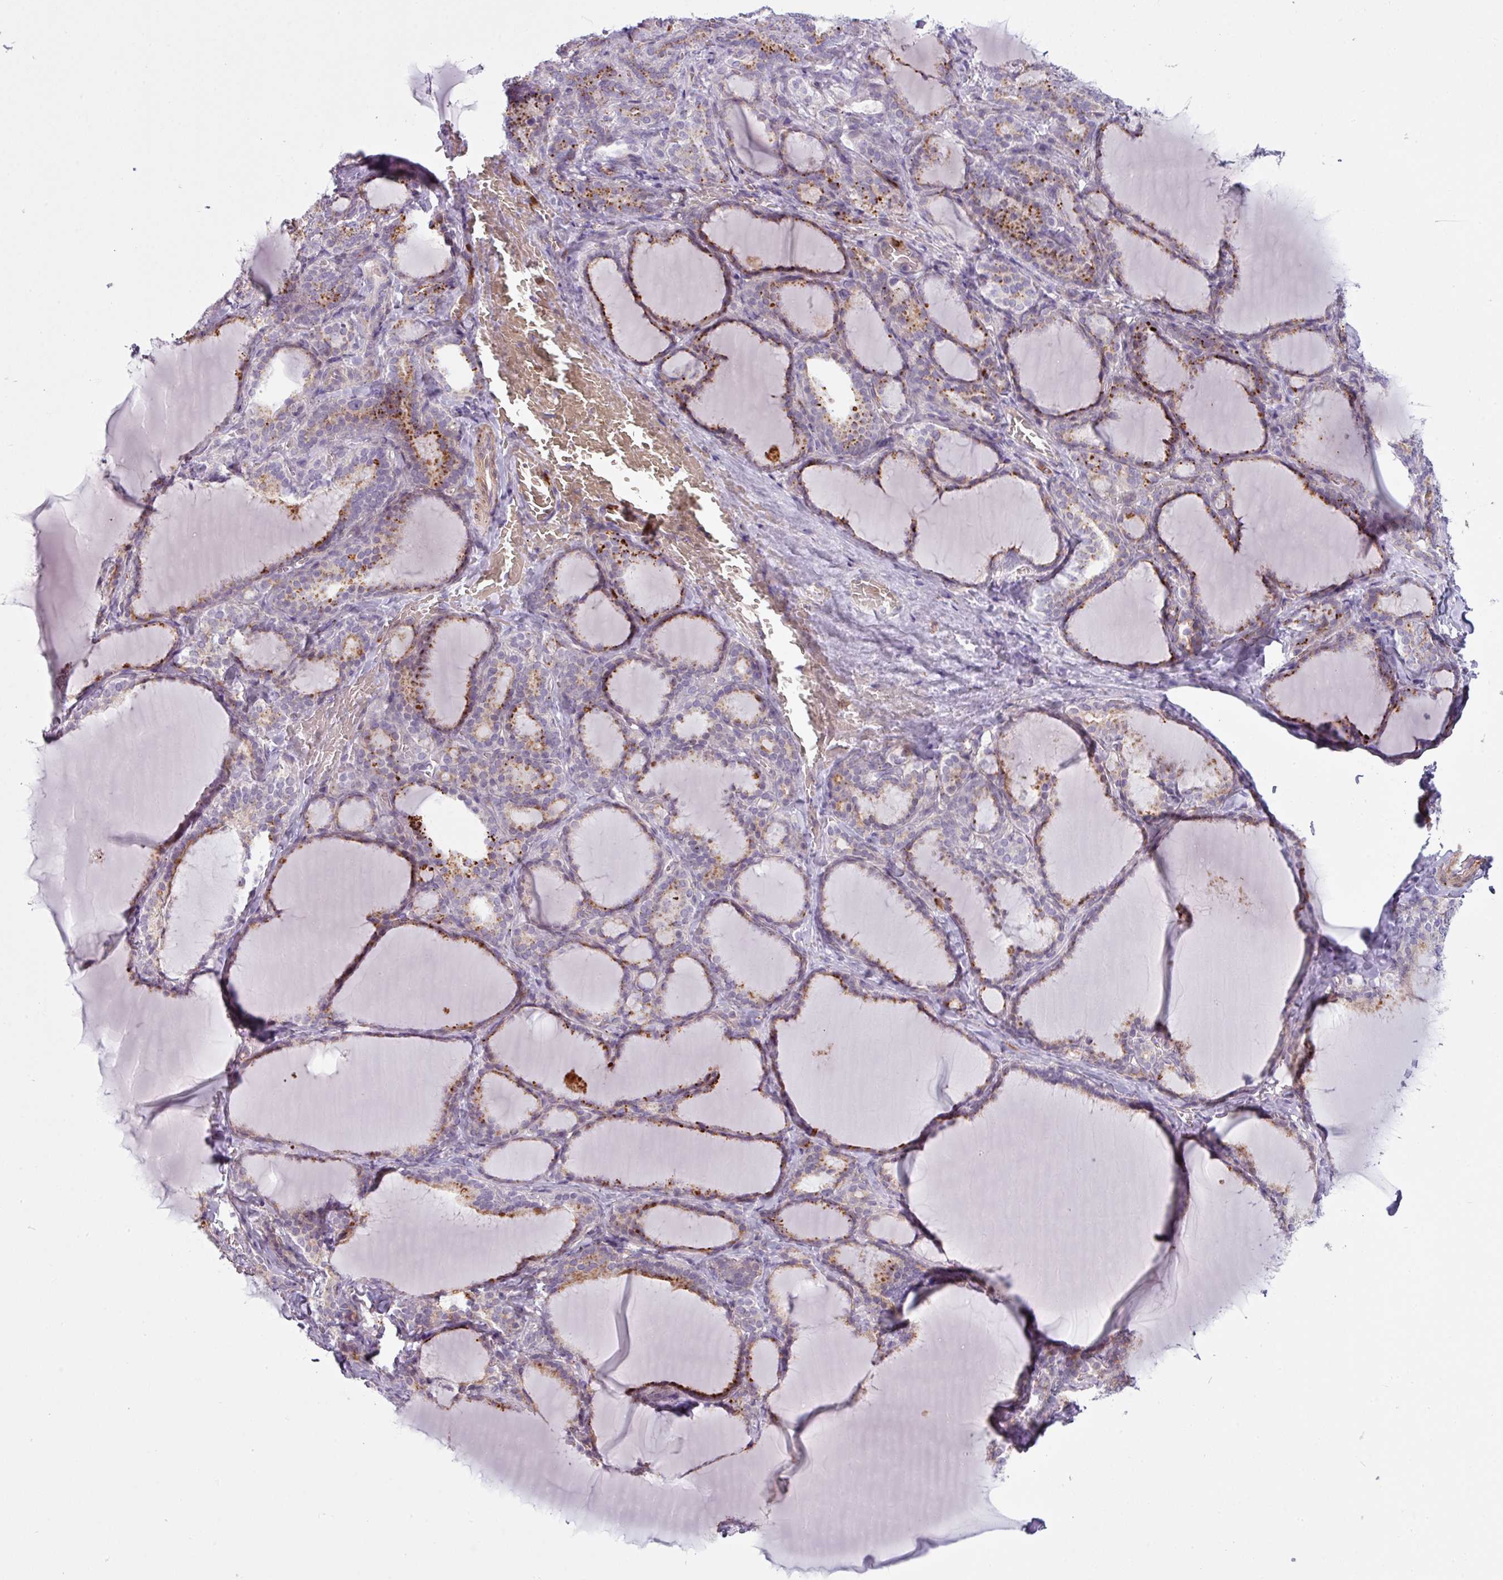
{"staining": {"intensity": "moderate", "quantity": ">75%", "location": "cytoplasmic/membranous"}, "tissue": "thyroid gland", "cell_type": "Glandular cells", "image_type": "normal", "snomed": [{"axis": "morphology", "description": "Normal tissue, NOS"}, {"axis": "topography", "description": "Thyroid gland"}], "caption": "Immunohistochemistry (DAB) staining of normal human thyroid gland shows moderate cytoplasmic/membranous protein expression in about >75% of glandular cells. The protein of interest is stained brown, and the nuclei are stained in blue (DAB IHC with brightfield microscopy, high magnification).", "gene": "MAP7D2", "patient": {"sex": "female", "age": 31}}